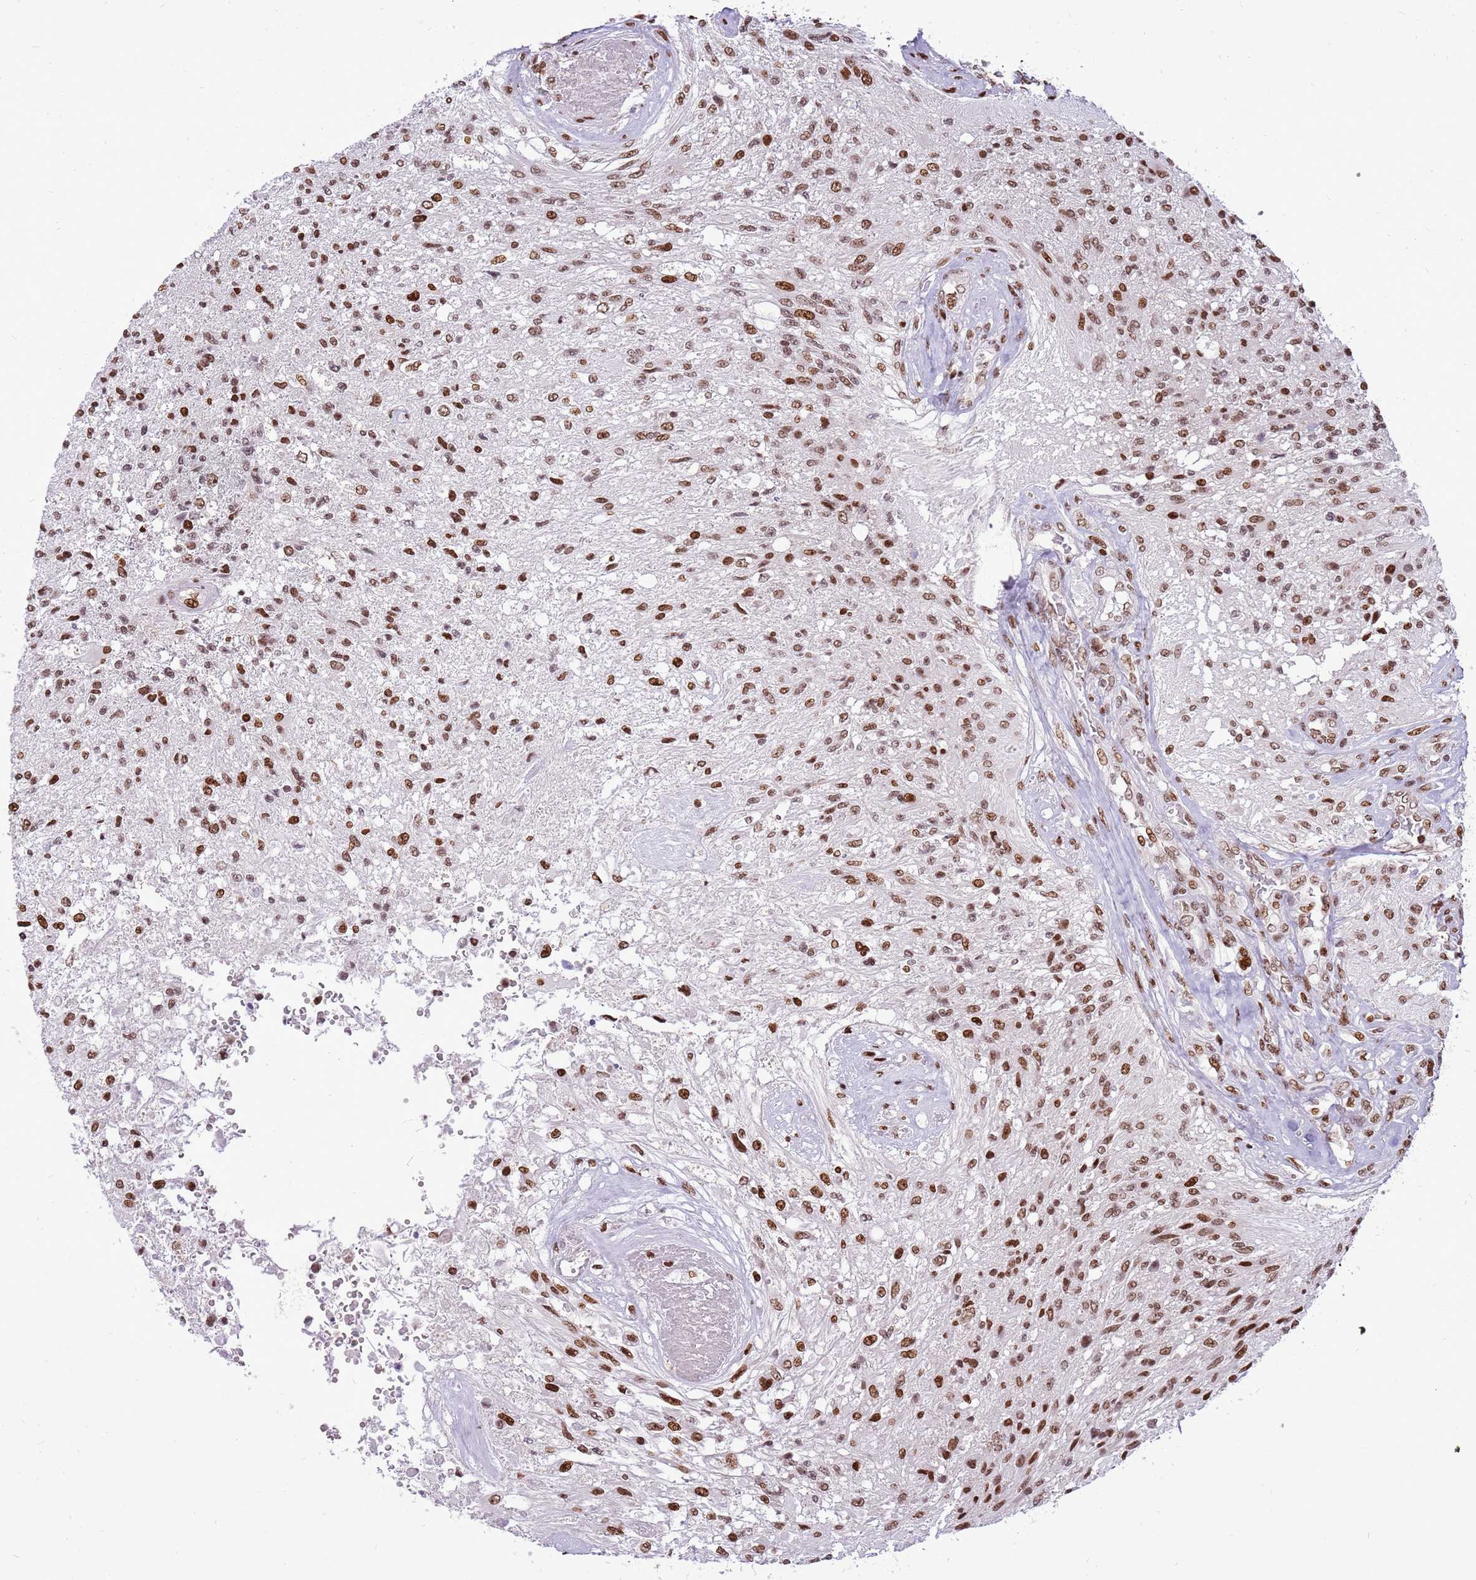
{"staining": {"intensity": "moderate", "quantity": ">75%", "location": "nuclear"}, "tissue": "glioma", "cell_type": "Tumor cells", "image_type": "cancer", "snomed": [{"axis": "morphology", "description": "Glioma, malignant, High grade"}, {"axis": "topography", "description": "Brain"}], "caption": "A histopathology image of malignant glioma (high-grade) stained for a protein exhibits moderate nuclear brown staining in tumor cells.", "gene": "WASHC4", "patient": {"sex": "male", "age": 56}}